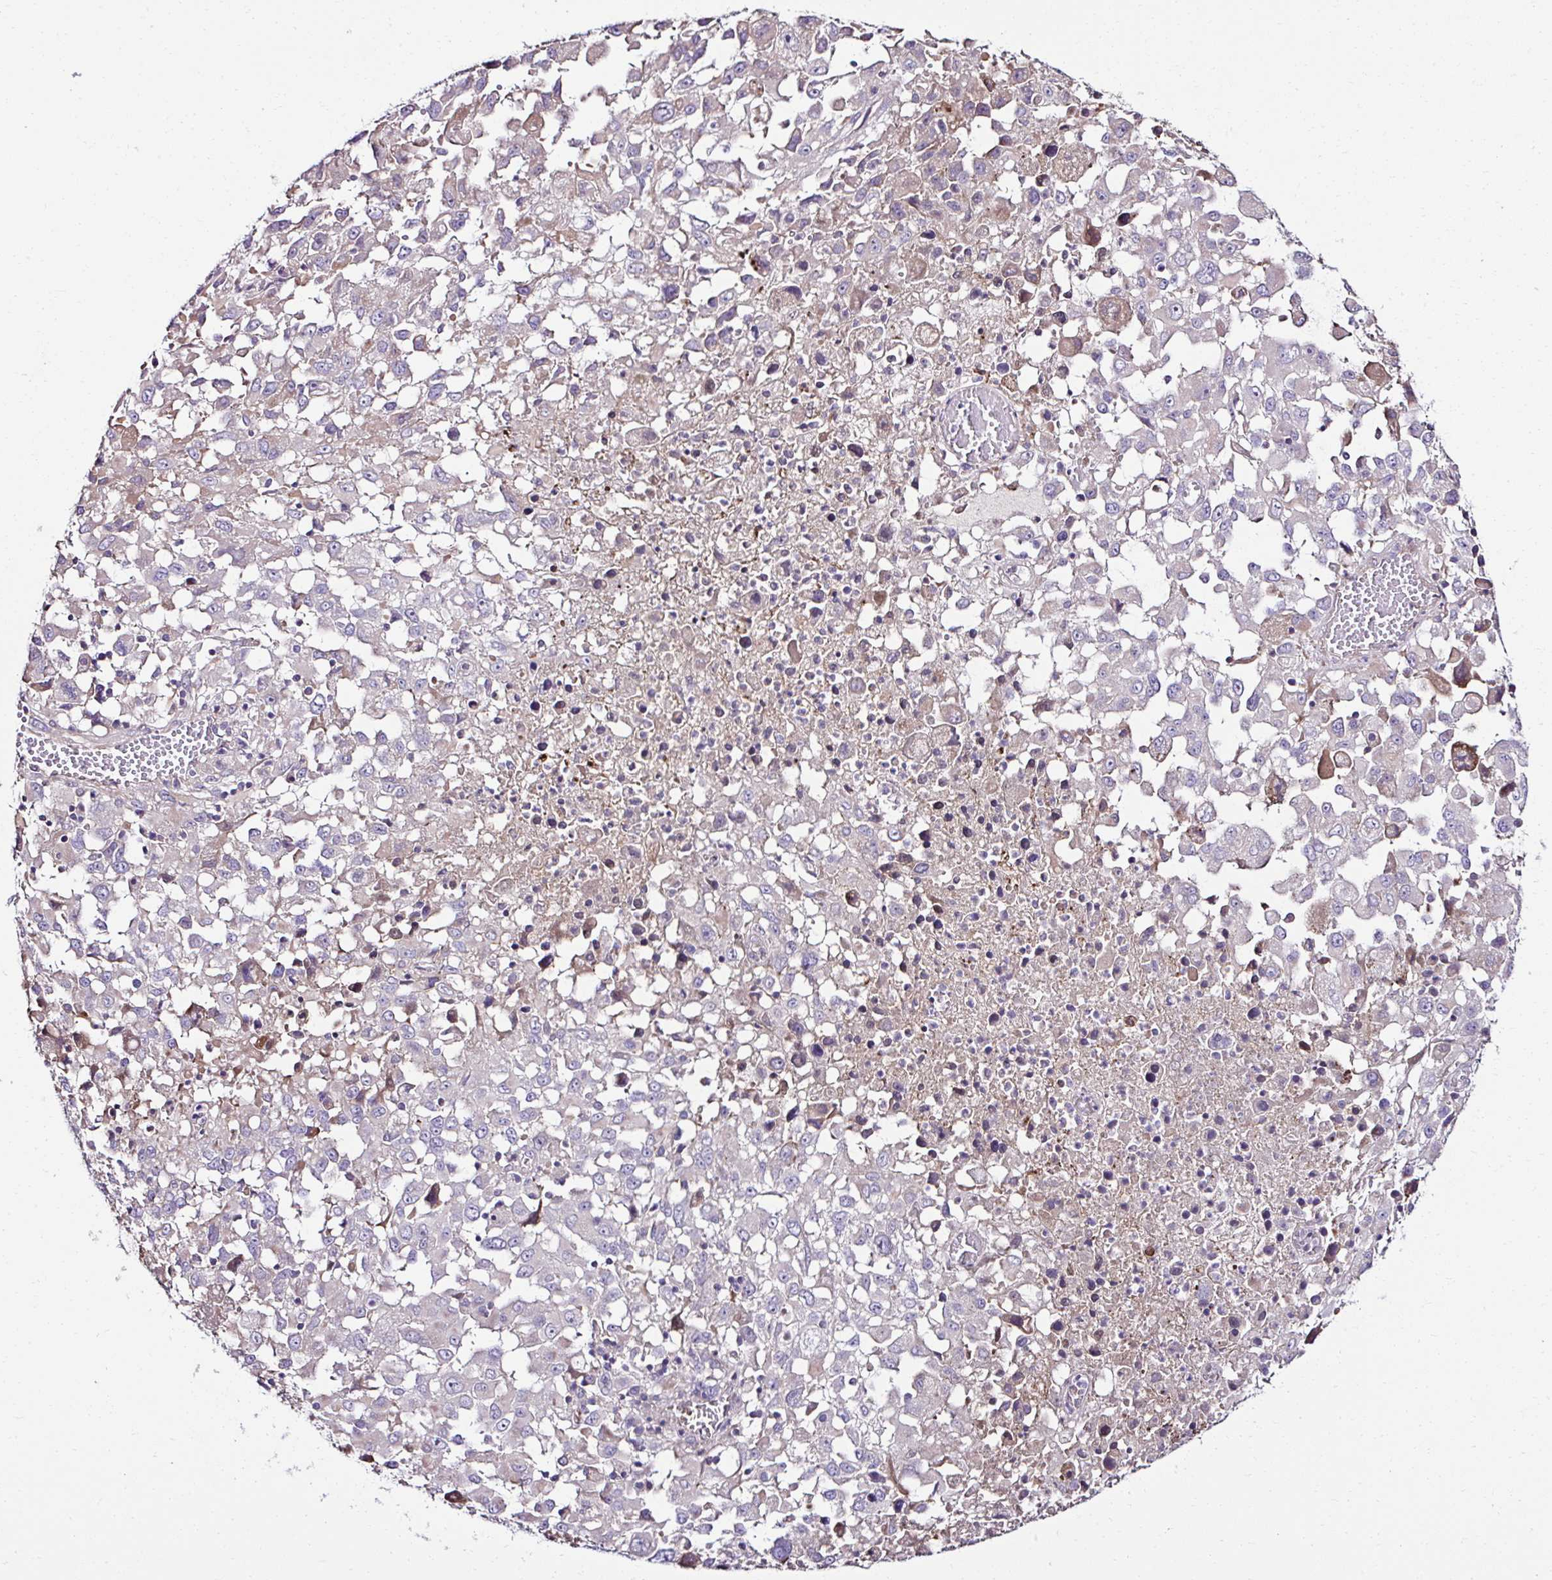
{"staining": {"intensity": "negative", "quantity": "none", "location": "none"}, "tissue": "melanoma", "cell_type": "Tumor cells", "image_type": "cancer", "snomed": [{"axis": "morphology", "description": "Malignant melanoma, Metastatic site"}, {"axis": "topography", "description": "Soft tissue"}], "caption": "IHC histopathology image of melanoma stained for a protein (brown), which exhibits no positivity in tumor cells.", "gene": "CCDC85C", "patient": {"sex": "male", "age": 50}}